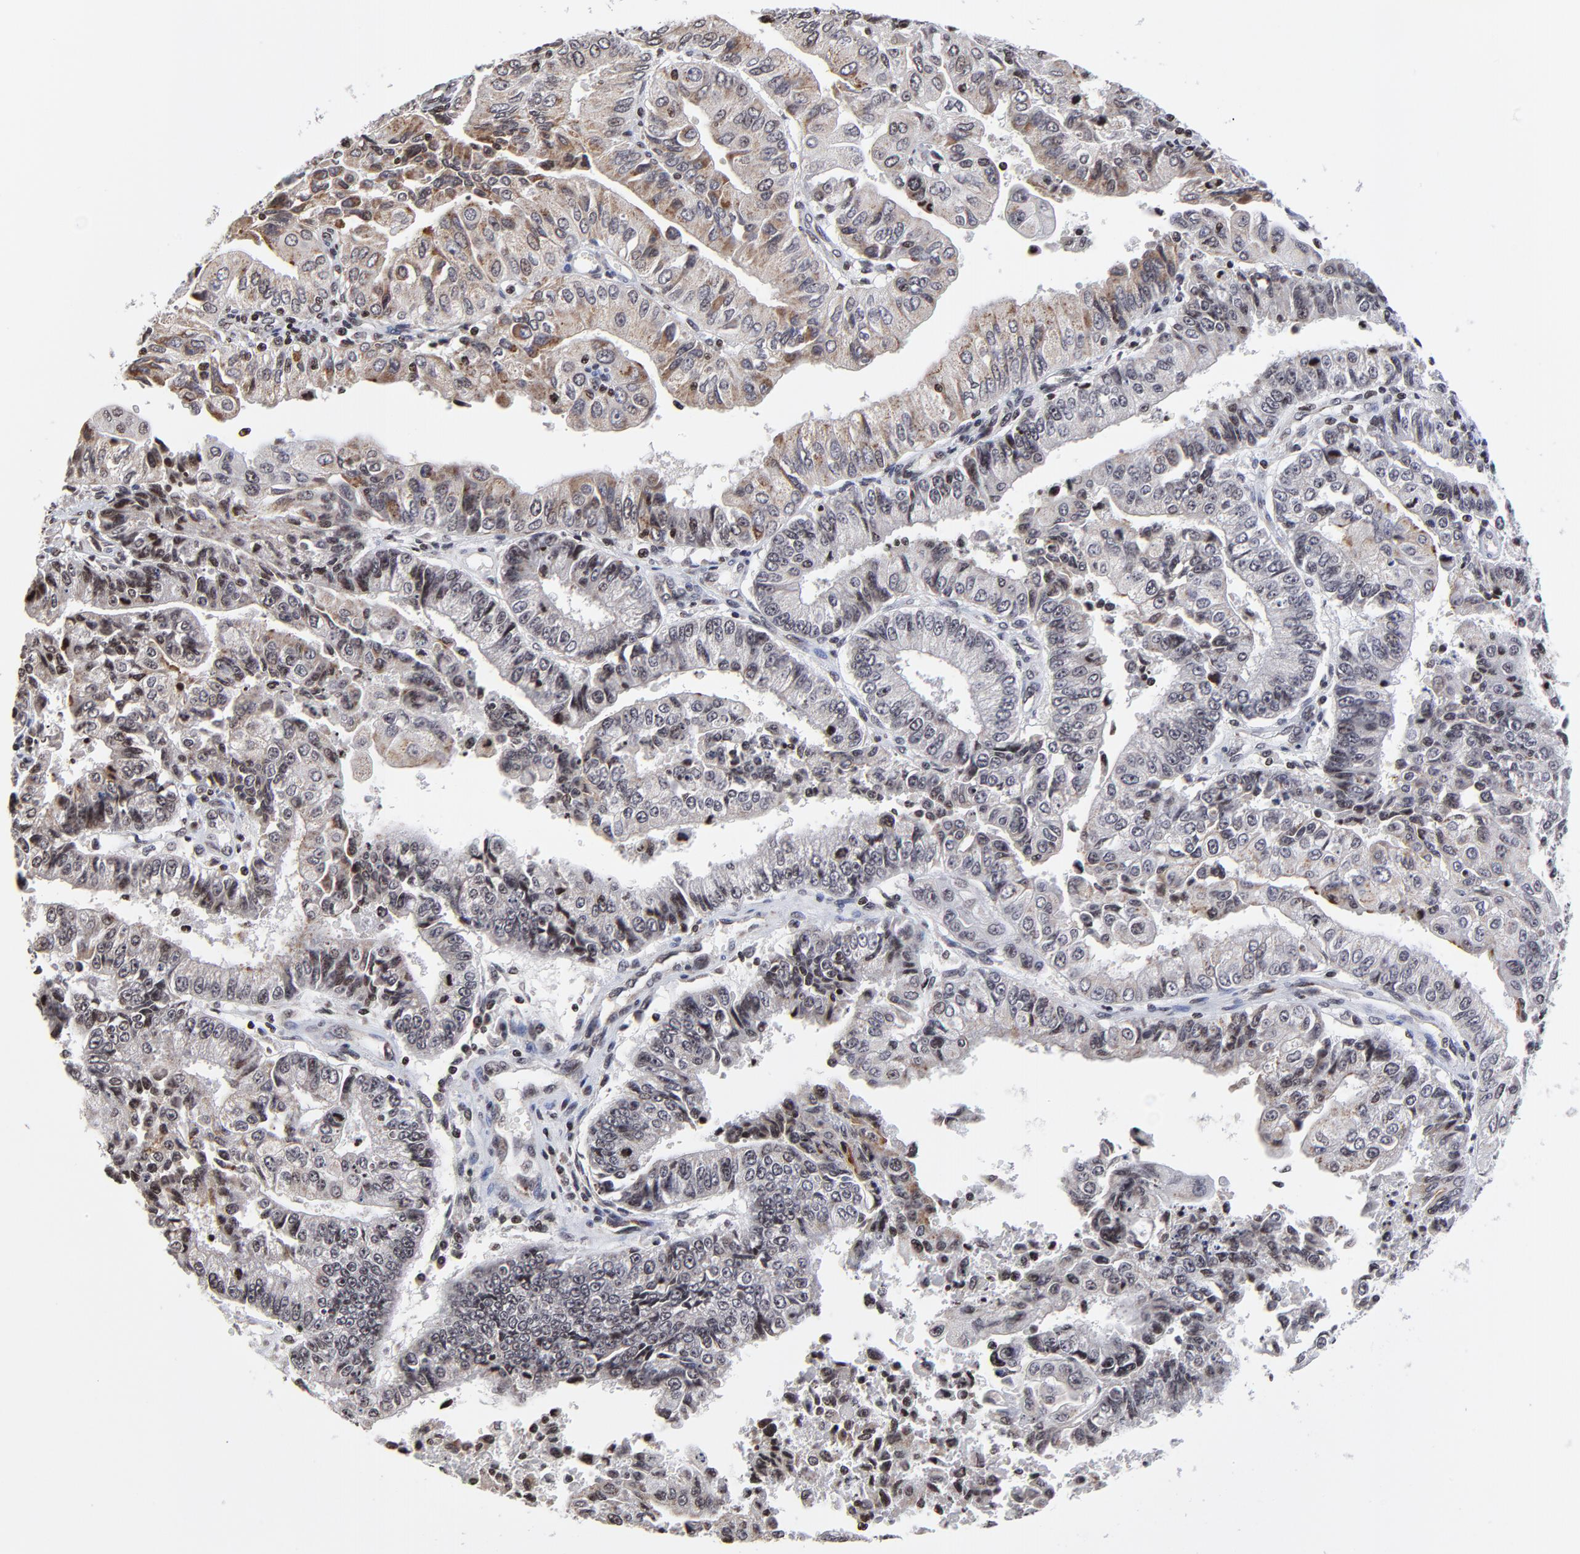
{"staining": {"intensity": "weak", "quantity": "25%-75%", "location": "cytoplasmic/membranous"}, "tissue": "endometrial cancer", "cell_type": "Tumor cells", "image_type": "cancer", "snomed": [{"axis": "morphology", "description": "Adenocarcinoma, NOS"}, {"axis": "topography", "description": "Endometrium"}], "caption": "Immunohistochemistry (IHC) micrograph of neoplastic tissue: endometrial cancer (adenocarcinoma) stained using immunohistochemistry (IHC) displays low levels of weak protein expression localized specifically in the cytoplasmic/membranous of tumor cells, appearing as a cytoplasmic/membranous brown color.", "gene": "ZNF777", "patient": {"sex": "female", "age": 75}}